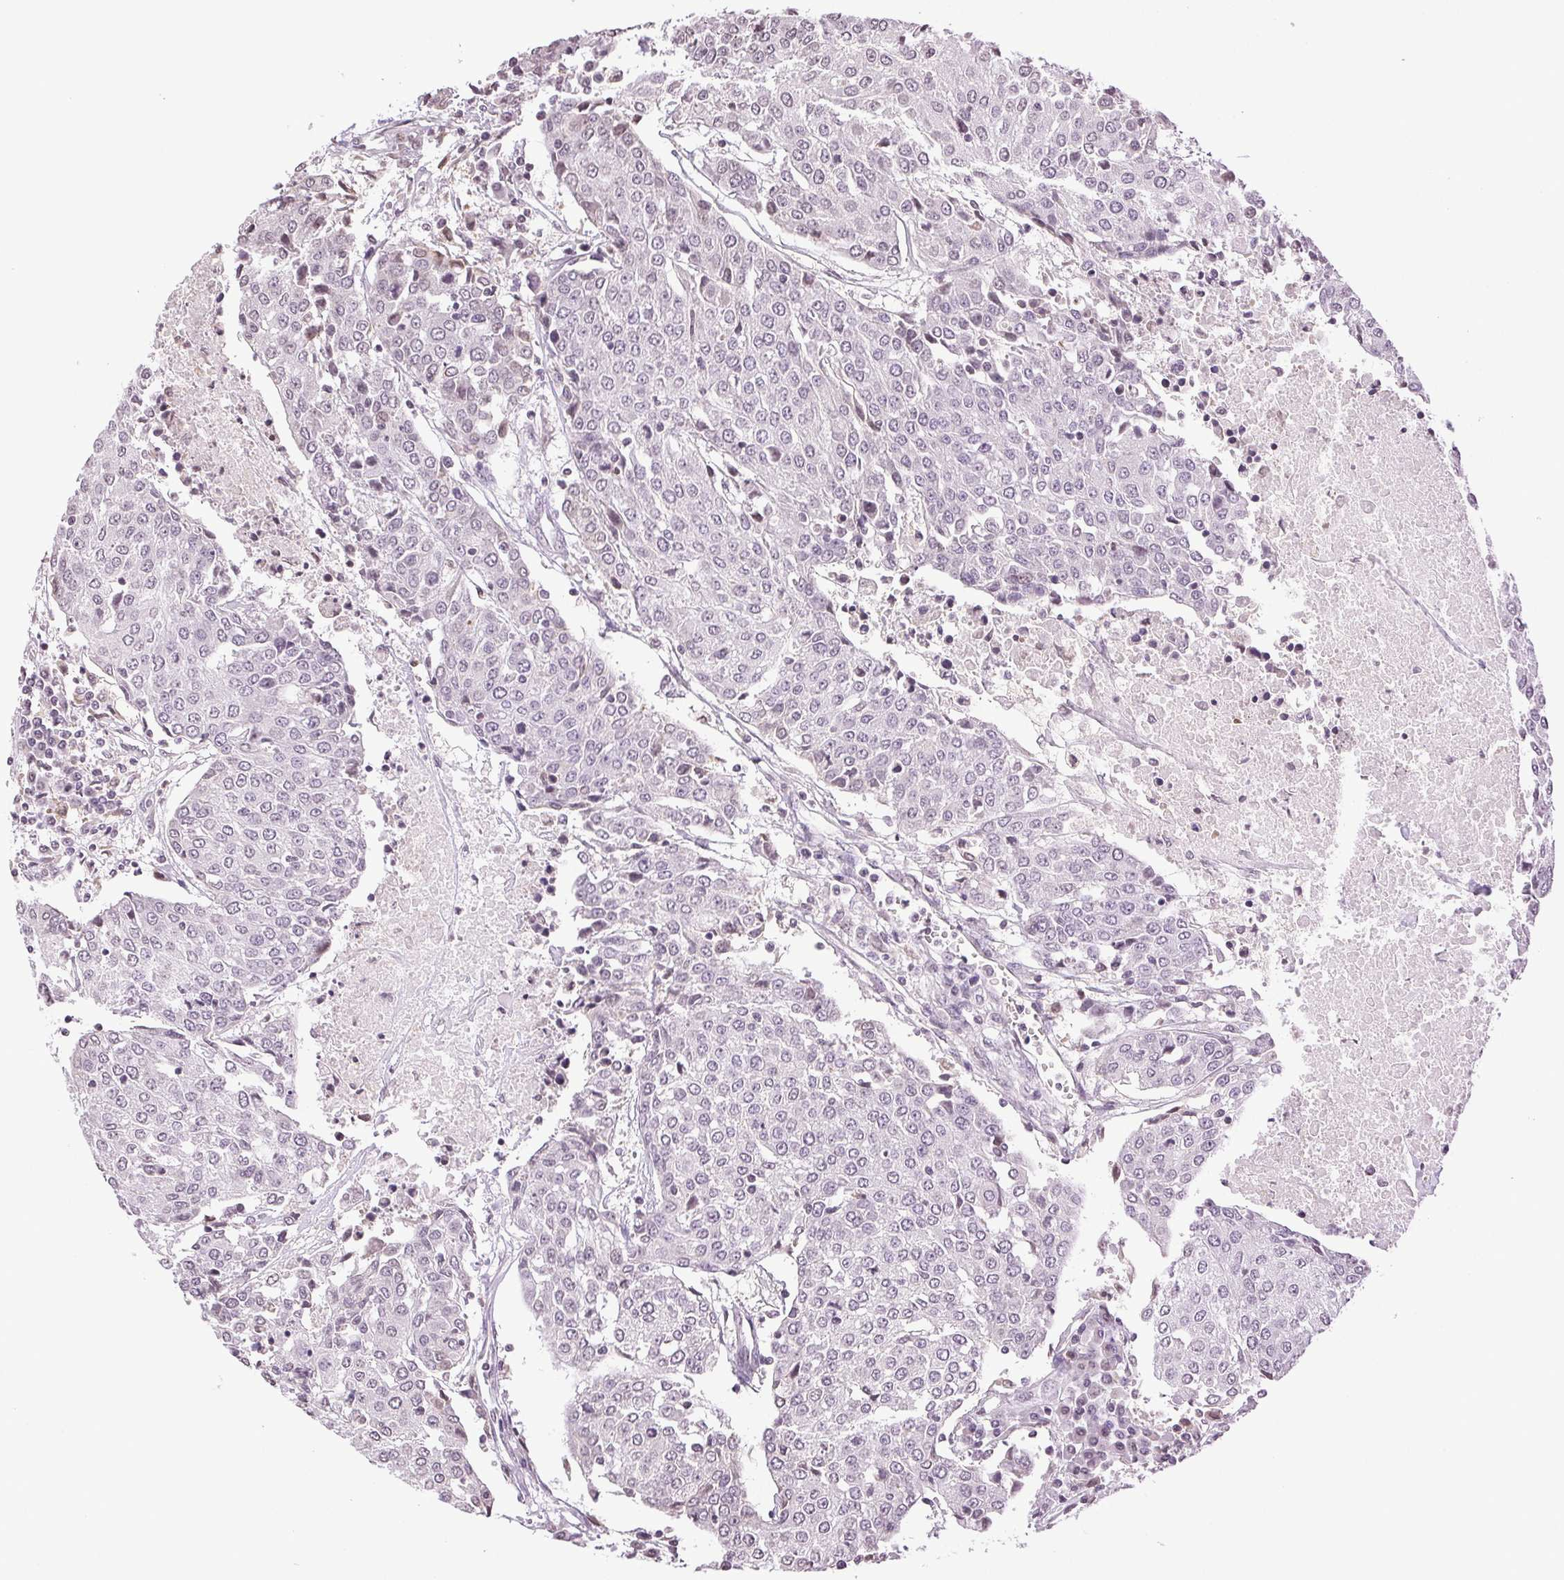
{"staining": {"intensity": "negative", "quantity": "none", "location": "none"}, "tissue": "urothelial cancer", "cell_type": "Tumor cells", "image_type": "cancer", "snomed": [{"axis": "morphology", "description": "Urothelial carcinoma, High grade"}, {"axis": "topography", "description": "Urinary bladder"}], "caption": "High power microscopy image of an immunohistochemistry photomicrograph of urothelial cancer, revealing no significant staining in tumor cells.", "gene": "TNNT3", "patient": {"sex": "female", "age": 85}}